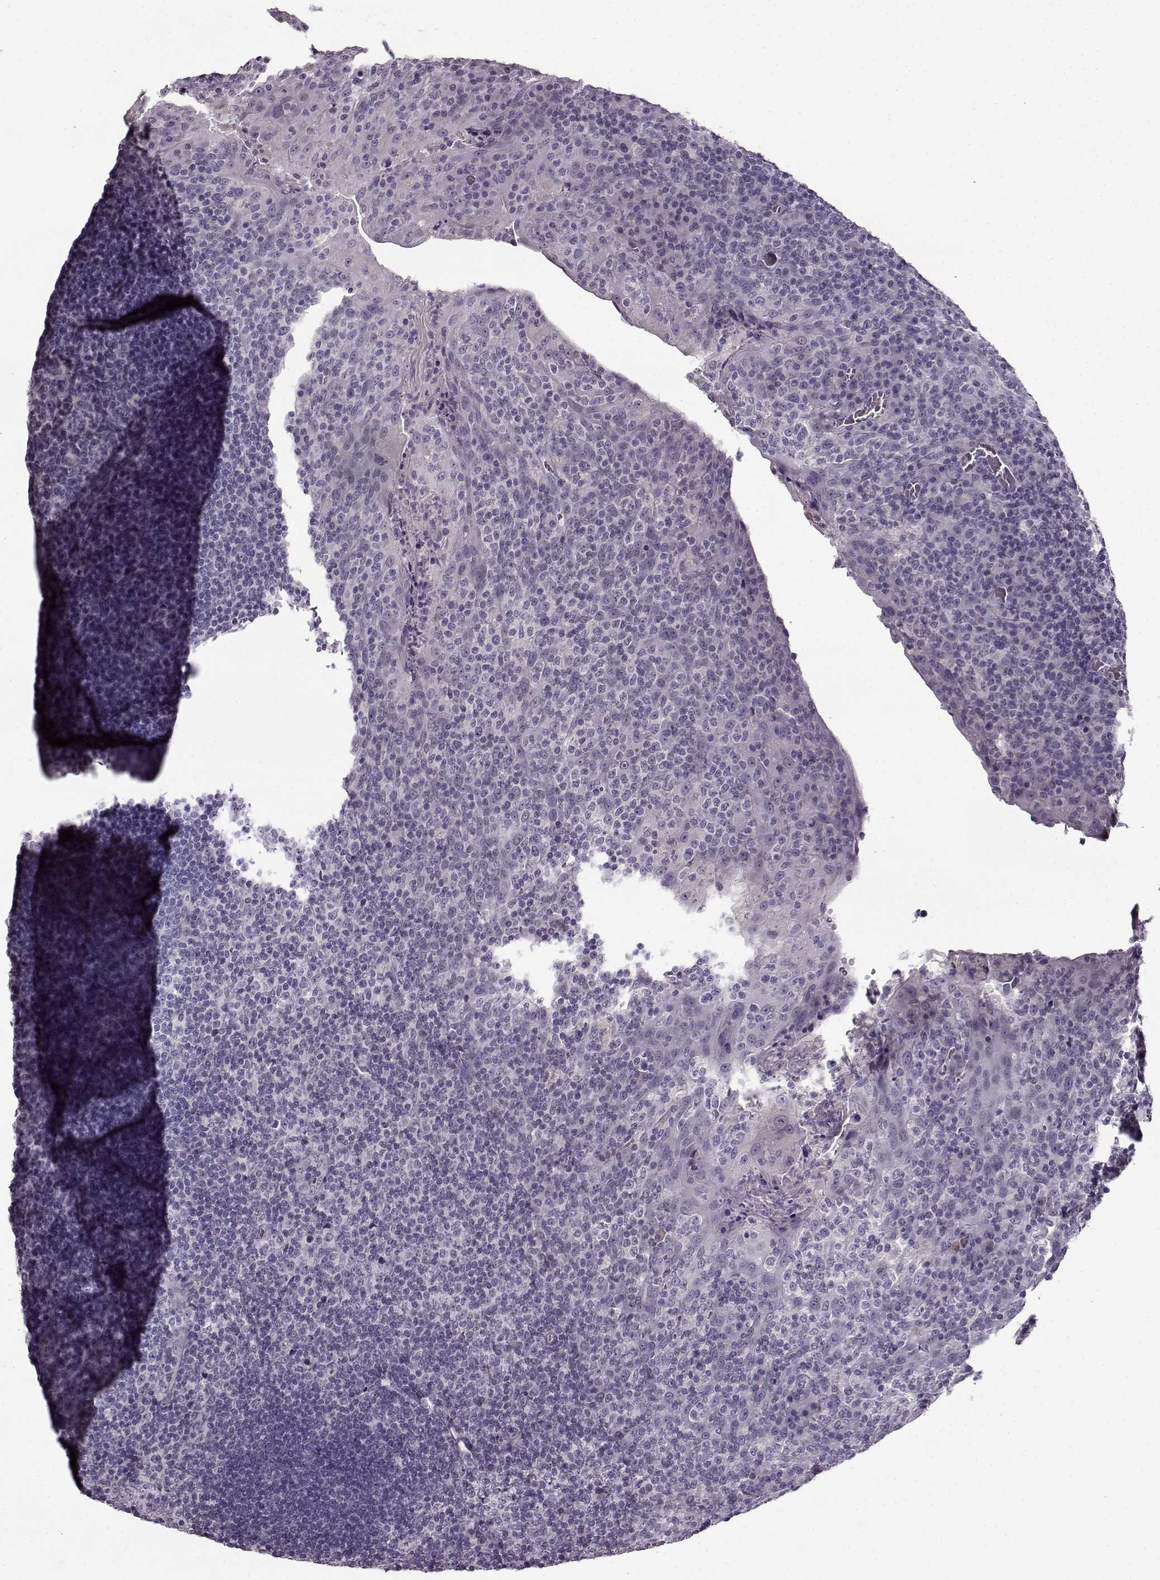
{"staining": {"intensity": "negative", "quantity": "none", "location": "none"}, "tissue": "tonsil", "cell_type": "Germinal center cells", "image_type": "normal", "snomed": [{"axis": "morphology", "description": "Normal tissue, NOS"}, {"axis": "topography", "description": "Tonsil"}], "caption": "The micrograph displays no staining of germinal center cells in benign tonsil.", "gene": "FSHB", "patient": {"sex": "male", "age": 17}}